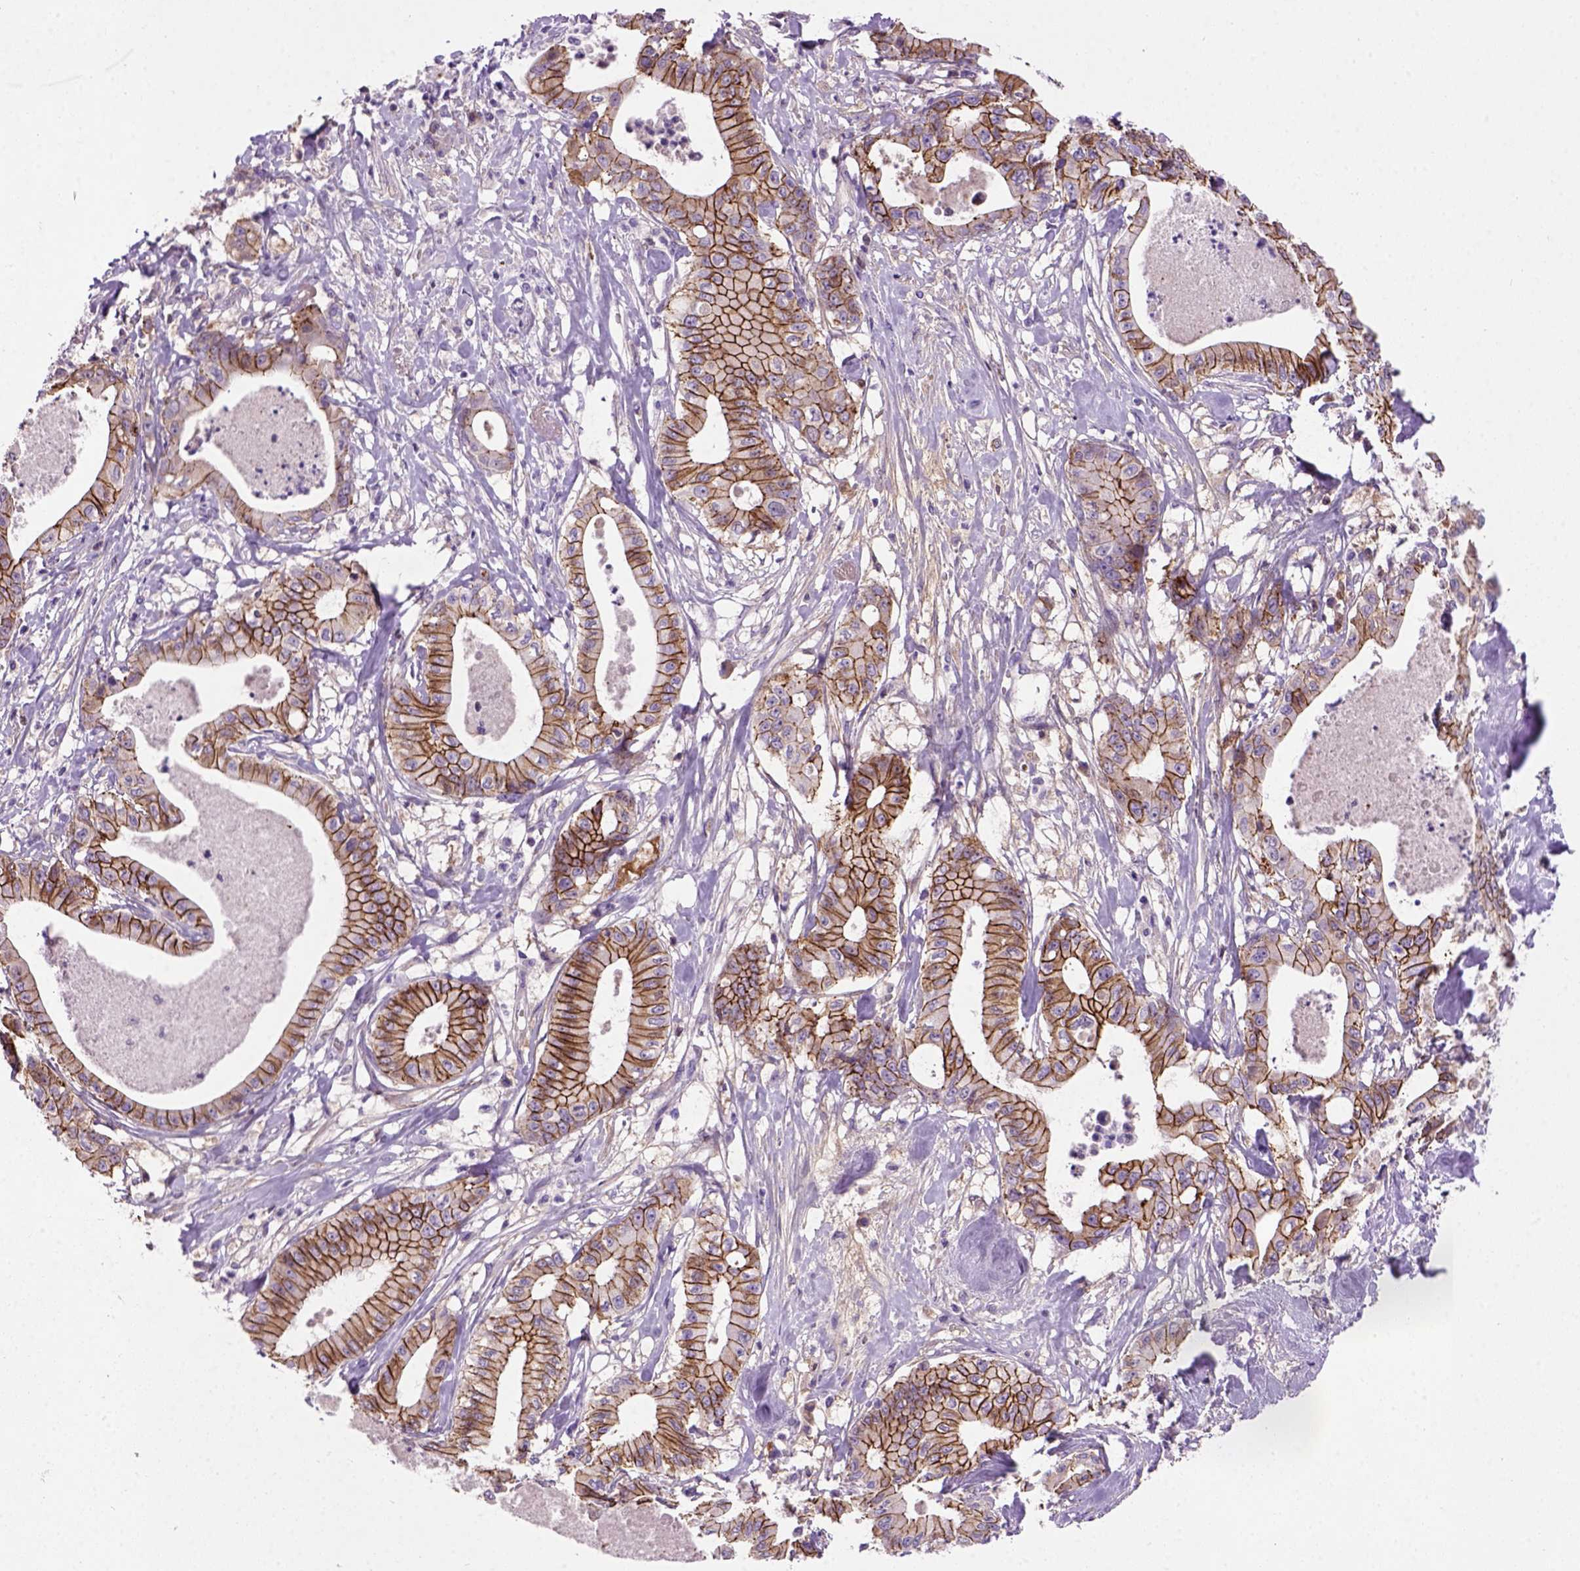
{"staining": {"intensity": "strong", "quantity": ">75%", "location": "cytoplasmic/membranous"}, "tissue": "pancreatic cancer", "cell_type": "Tumor cells", "image_type": "cancer", "snomed": [{"axis": "morphology", "description": "Adenocarcinoma, NOS"}, {"axis": "topography", "description": "Pancreas"}], "caption": "Immunohistochemical staining of adenocarcinoma (pancreatic) exhibits high levels of strong cytoplasmic/membranous protein positivity in approximately >75% of tumor cells. Using DAB (3,3'-diaminobenzidine) (brown) and hematoxylin (blue) stains, captured at high magnification using brightfield microscopy.", "gene": "CDH1", "patient": {"sex": "male", "age": 71}}